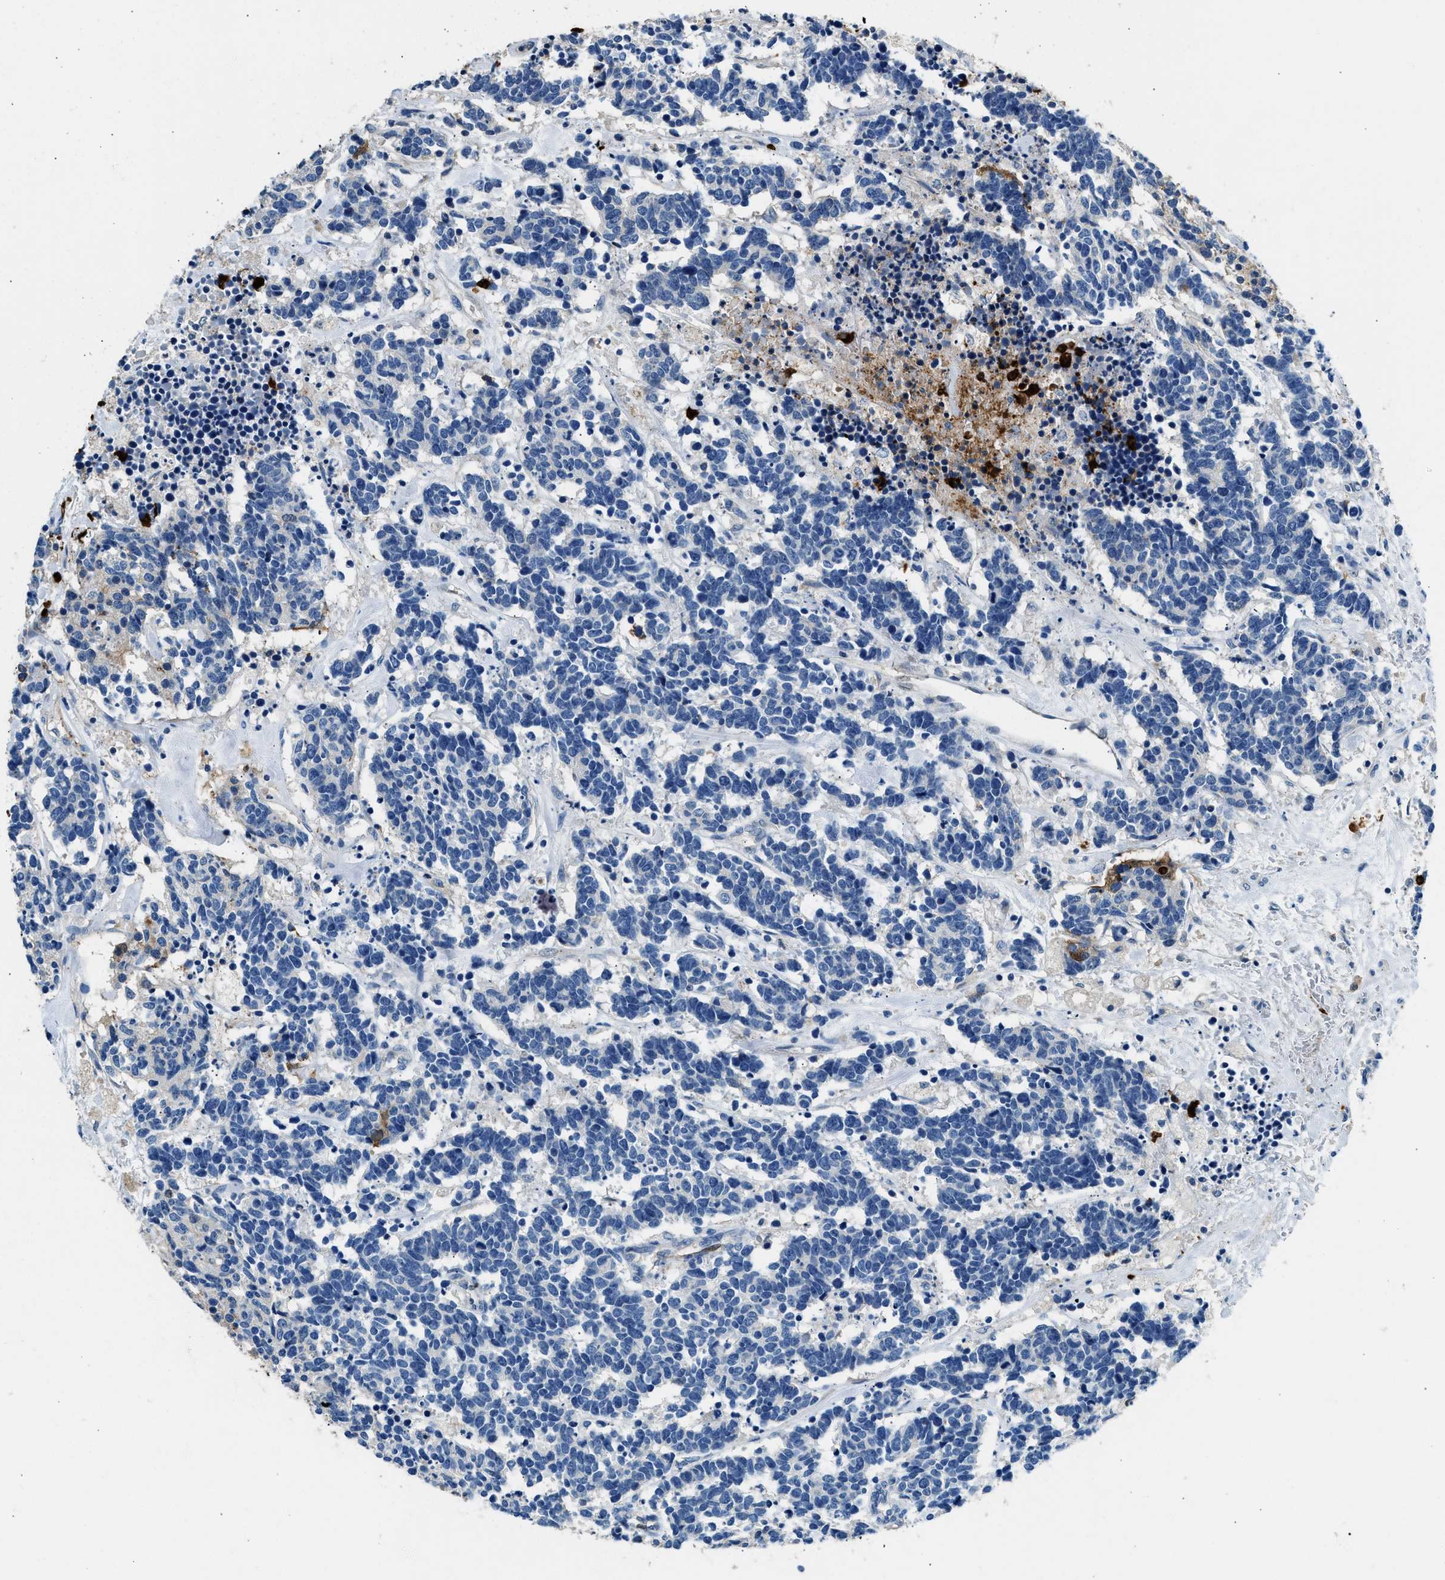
{"staining": {"intensity": "negative", "quantity": "none", "location": "none"}, "tissue": "carcinoid", "cell_type": "Tumor cells", "image_type": "cancer", "snomed": [{"axis": "morphology", "description": "Carcinoma, NOS"}, {"axis": "morphology", "description": "Carcinoid, malignant, NOS"}, {"axis": "topography", "description": "Urinary bladder"}], "caption": "Photomicrograph shows no protein staining in tumor cells of carcinoid tissue.", "gene": "ANXA3", "patient": {"sex": "male", "age": 57}}